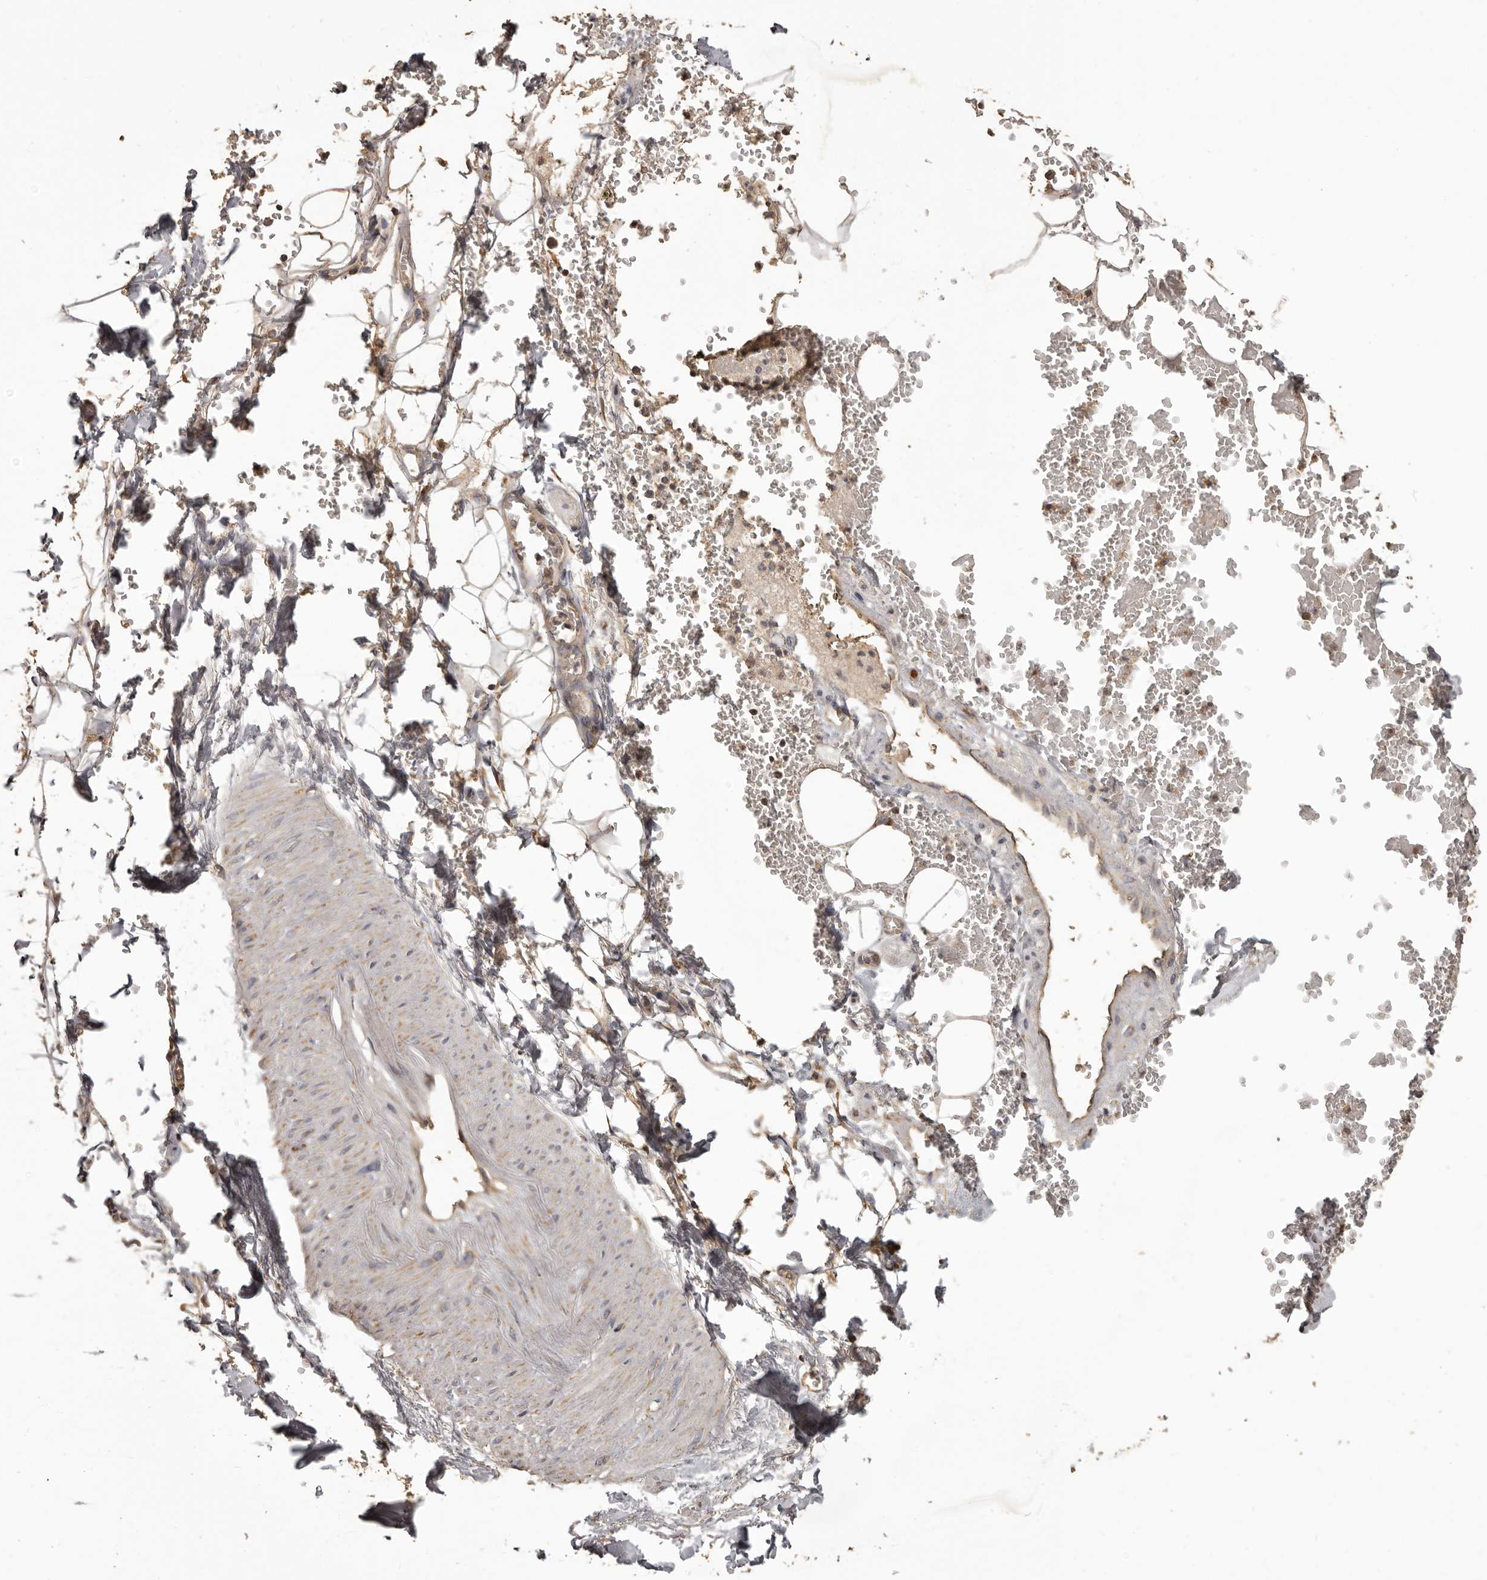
{"staining": {"intensity": "moderate", "quantity": ">75%", "location": "cytoplasmic/membranous"}, "tissue": "adipose tissue", "cell_type": "Adipocytes", "image_type": "normal", "snomed": [{"axis": "morphology", "description": "Normal tissue, NOS"}, {"axis": "morphology", "description": "Adenocarcinoma, NOS"}, {"axis": "topography", "description": "Pancreas"}, {"axis": "topography", "description": "Peripheral nerve tissue"}], "caption": "Adipocytes display medium levels of moderate cytoplasmic/membranous expression in about >75% of cells in unremarkable adipose tissue. (Stains: DAB (3,3'-diaminobenzidine) in brown, nuclei in blue, Microscopy: brightfield microscopy at high magnification).", "gene": "MGAT5", "patient": {"sex": "male", "age": 59}}